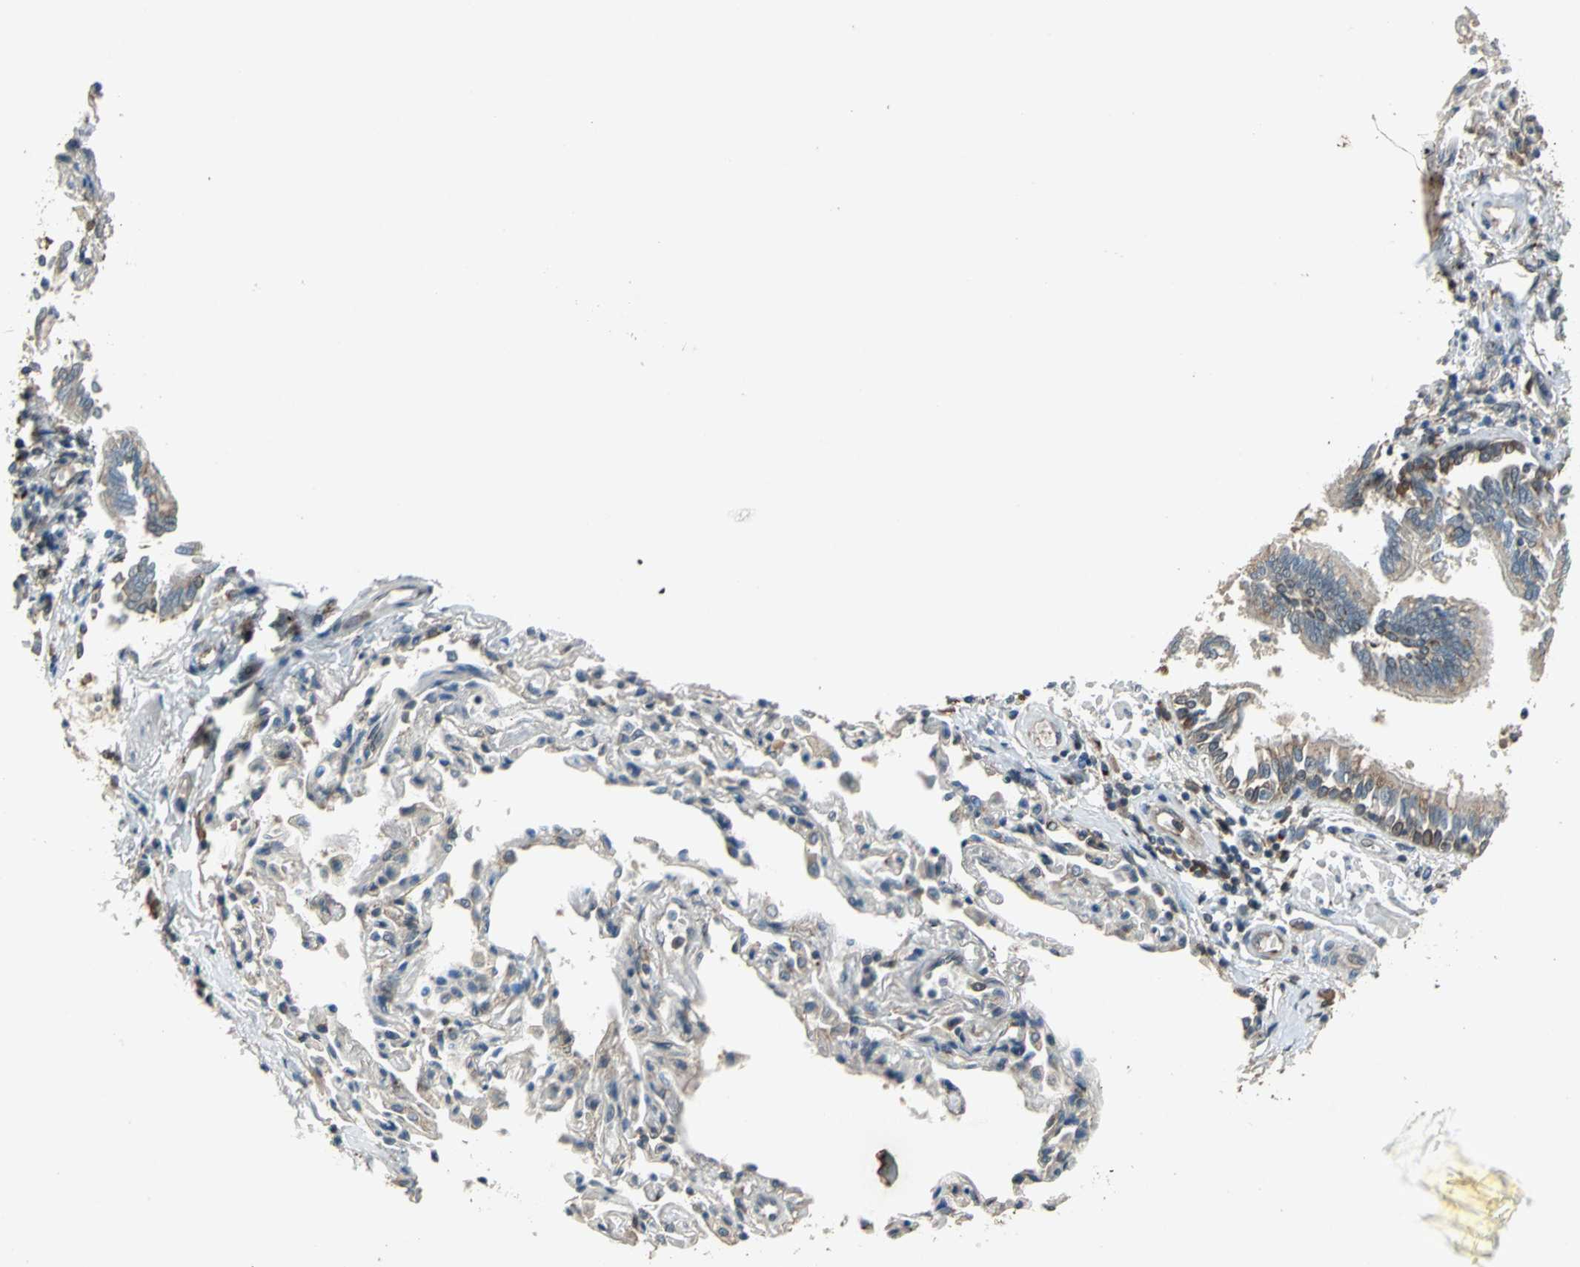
{"staining": {"intensity": "strong", "quantity": ">75%", "location": "cytoplasmic/membranous,nuclear"}, "tissue": "bronchus", "cell_type": "Respiratory epithelial cells", "image_type": "normal", "snomed": [{"axis": "morphology", "description": "Normal tissue, NOS"}, {"axis": "topography", "description": "Lung"}], "caption": "Respiratory epithelial cells demonstrate high levels of strong cytoplasmic/membranous,nuclear staining in approximately >75% of cells in normal human bronchus. Immunohistochemistry stains the protein of interest in brown and the nuclei are stained blue.", "gene": "NFKBIE", "patient": {"sex": "male", "age": 64}}